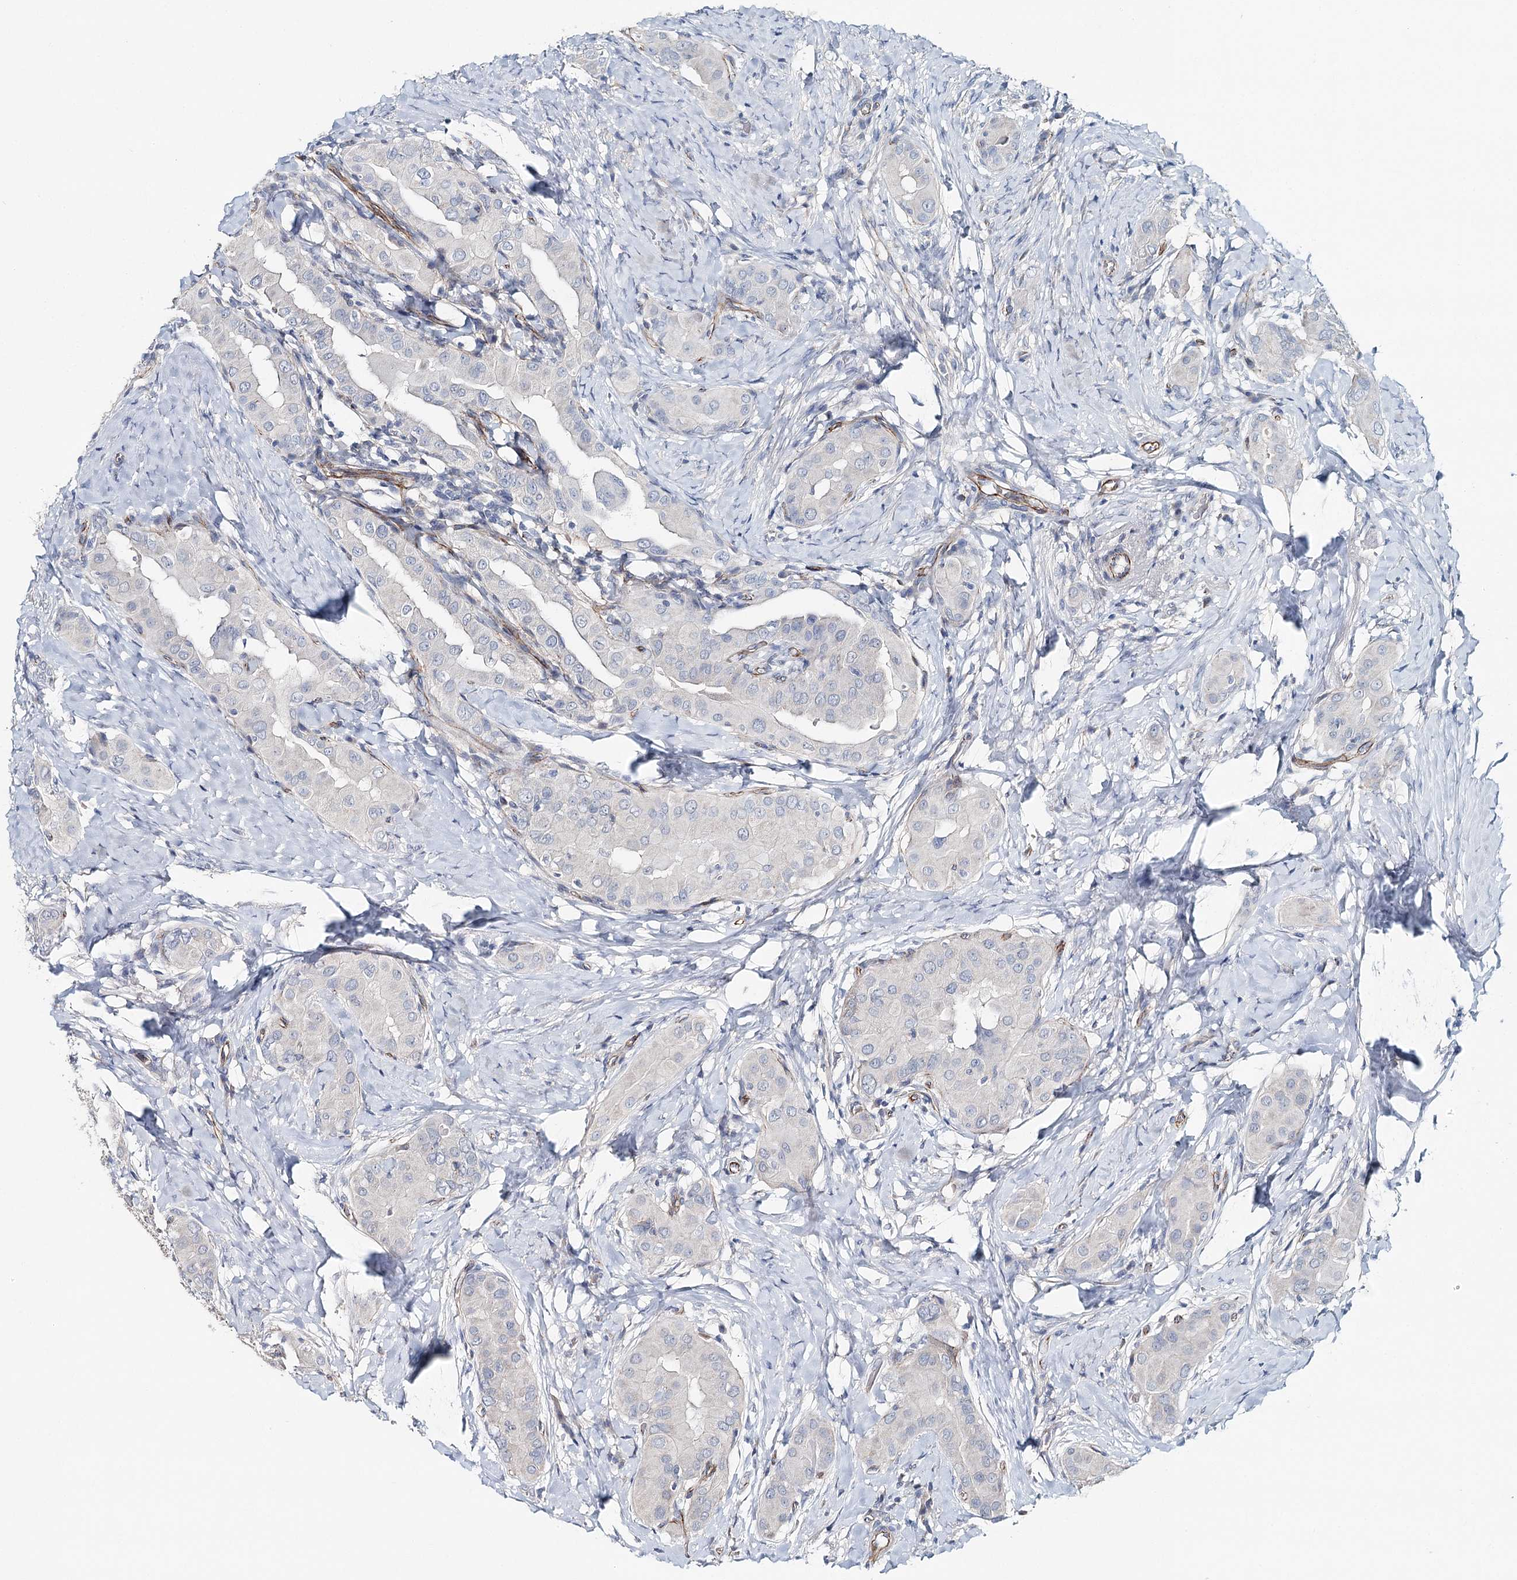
{"staining": {"intensity": "negative", "quantity": "none", "location": "none"}, "tissue": "thyroid cancer", "cell_type": "Tumor cells", "image_type": "cancer", "snomed": [{"axis": "morphology", "description": "Papillary adenocarcinoma, NOS"}, {"axis": "topography", "description": "Thyroid gland"}], "caption": "A micrograph of human thyroid cancer (papillary adenocarcinoma) is negative for staining in tumor cells. (Brightfield microscopy of DAB (3,3'-diaminobenzidine) IHC at high magnification).", "gene": "SYNPO", "patient": {"sex": "male", "age": 33}}